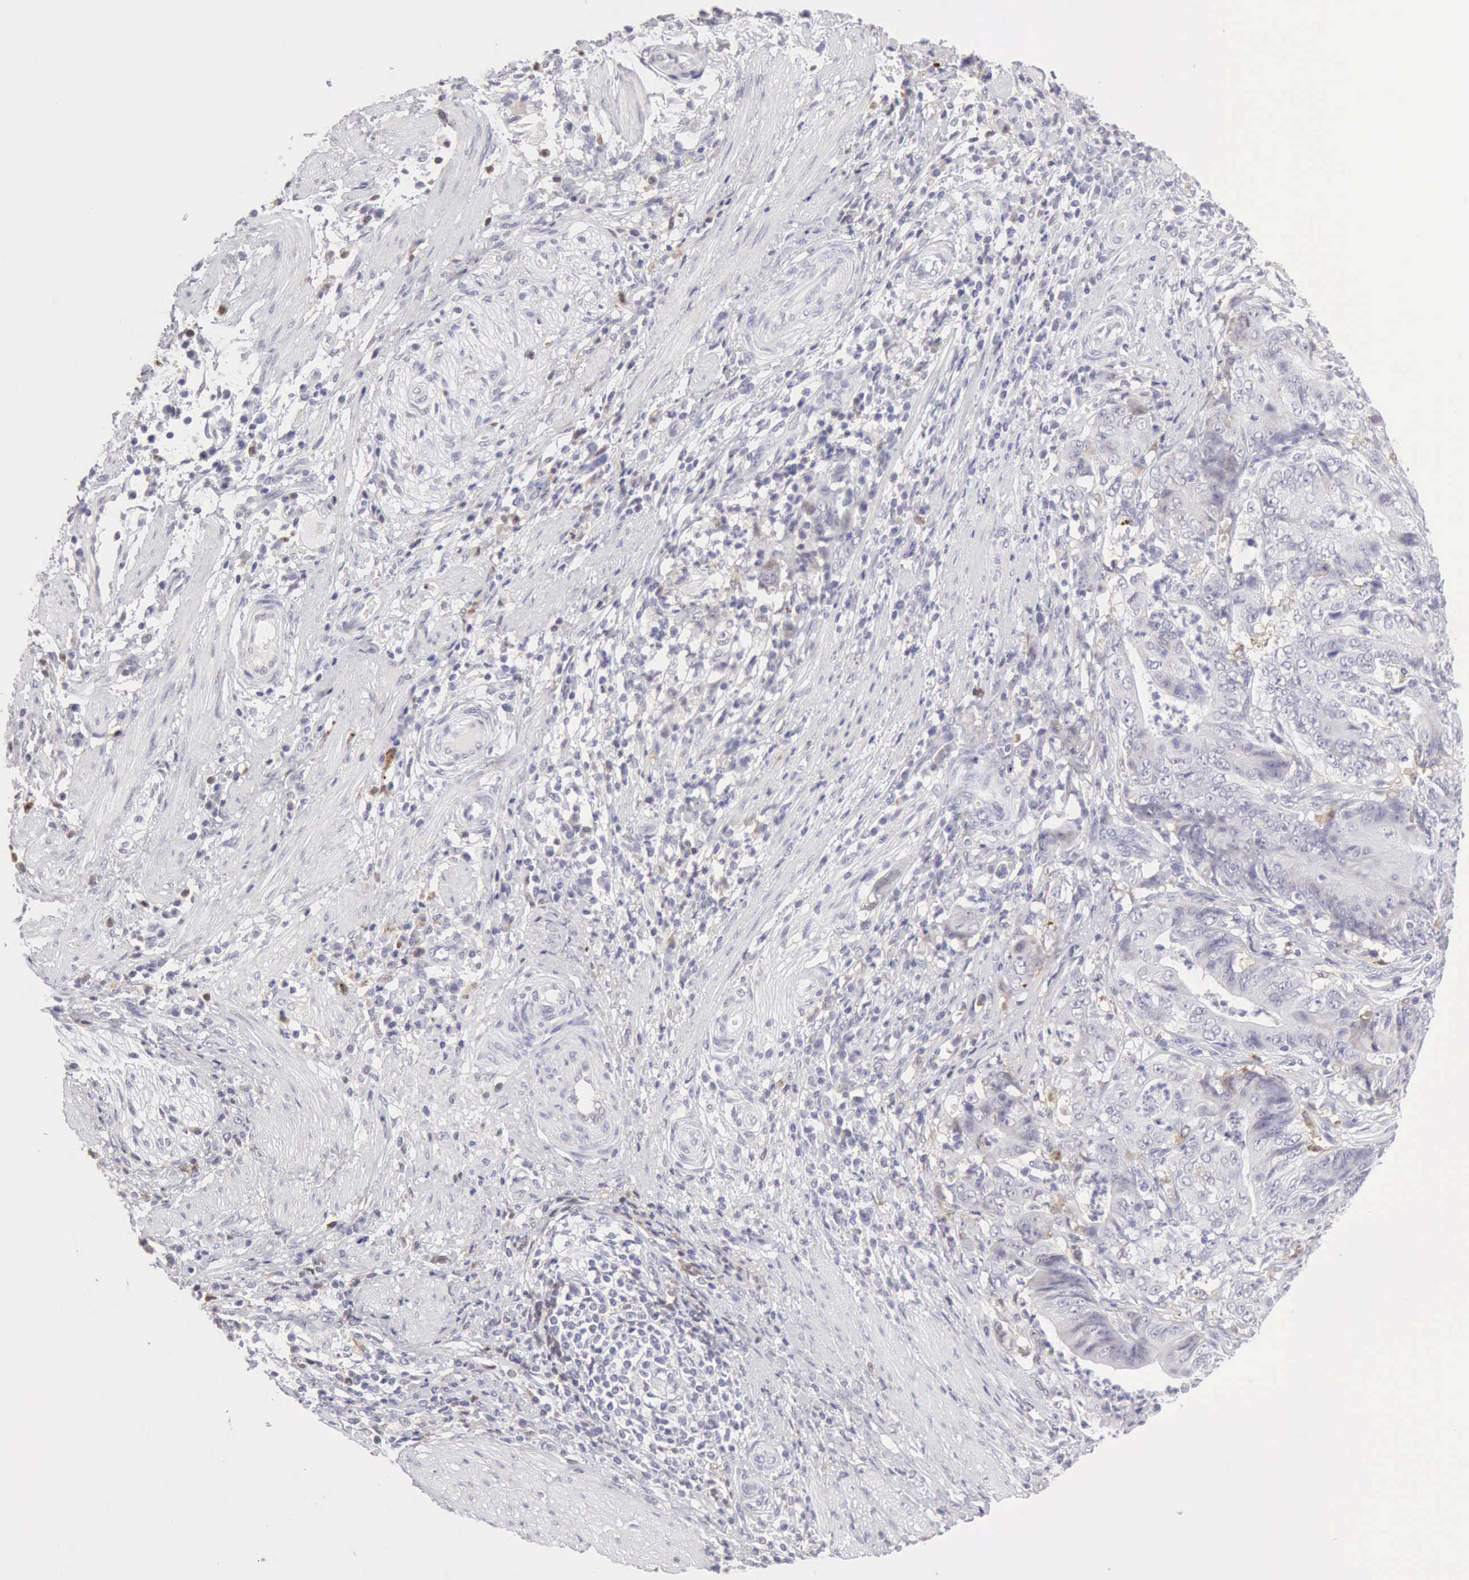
{"staining": {"intensity": "negative", "quantity": "none", "location": "none"}, "tissue": "stomach cancer", "cell_type": "Tumor cells", "image_type": "cancer", "snomed": [{"axis": "morphology", "description": "Adenocarcinoma, NOS"}, {"axis": "topography", "description": "Stomach, lower"}], "caption": "DAB immunohistochemical staining of human stomach cancer exhibits no significant staining in tumor cells.", "gene": "RNASE1", "patient": {"sex": "female", "age": 86}}